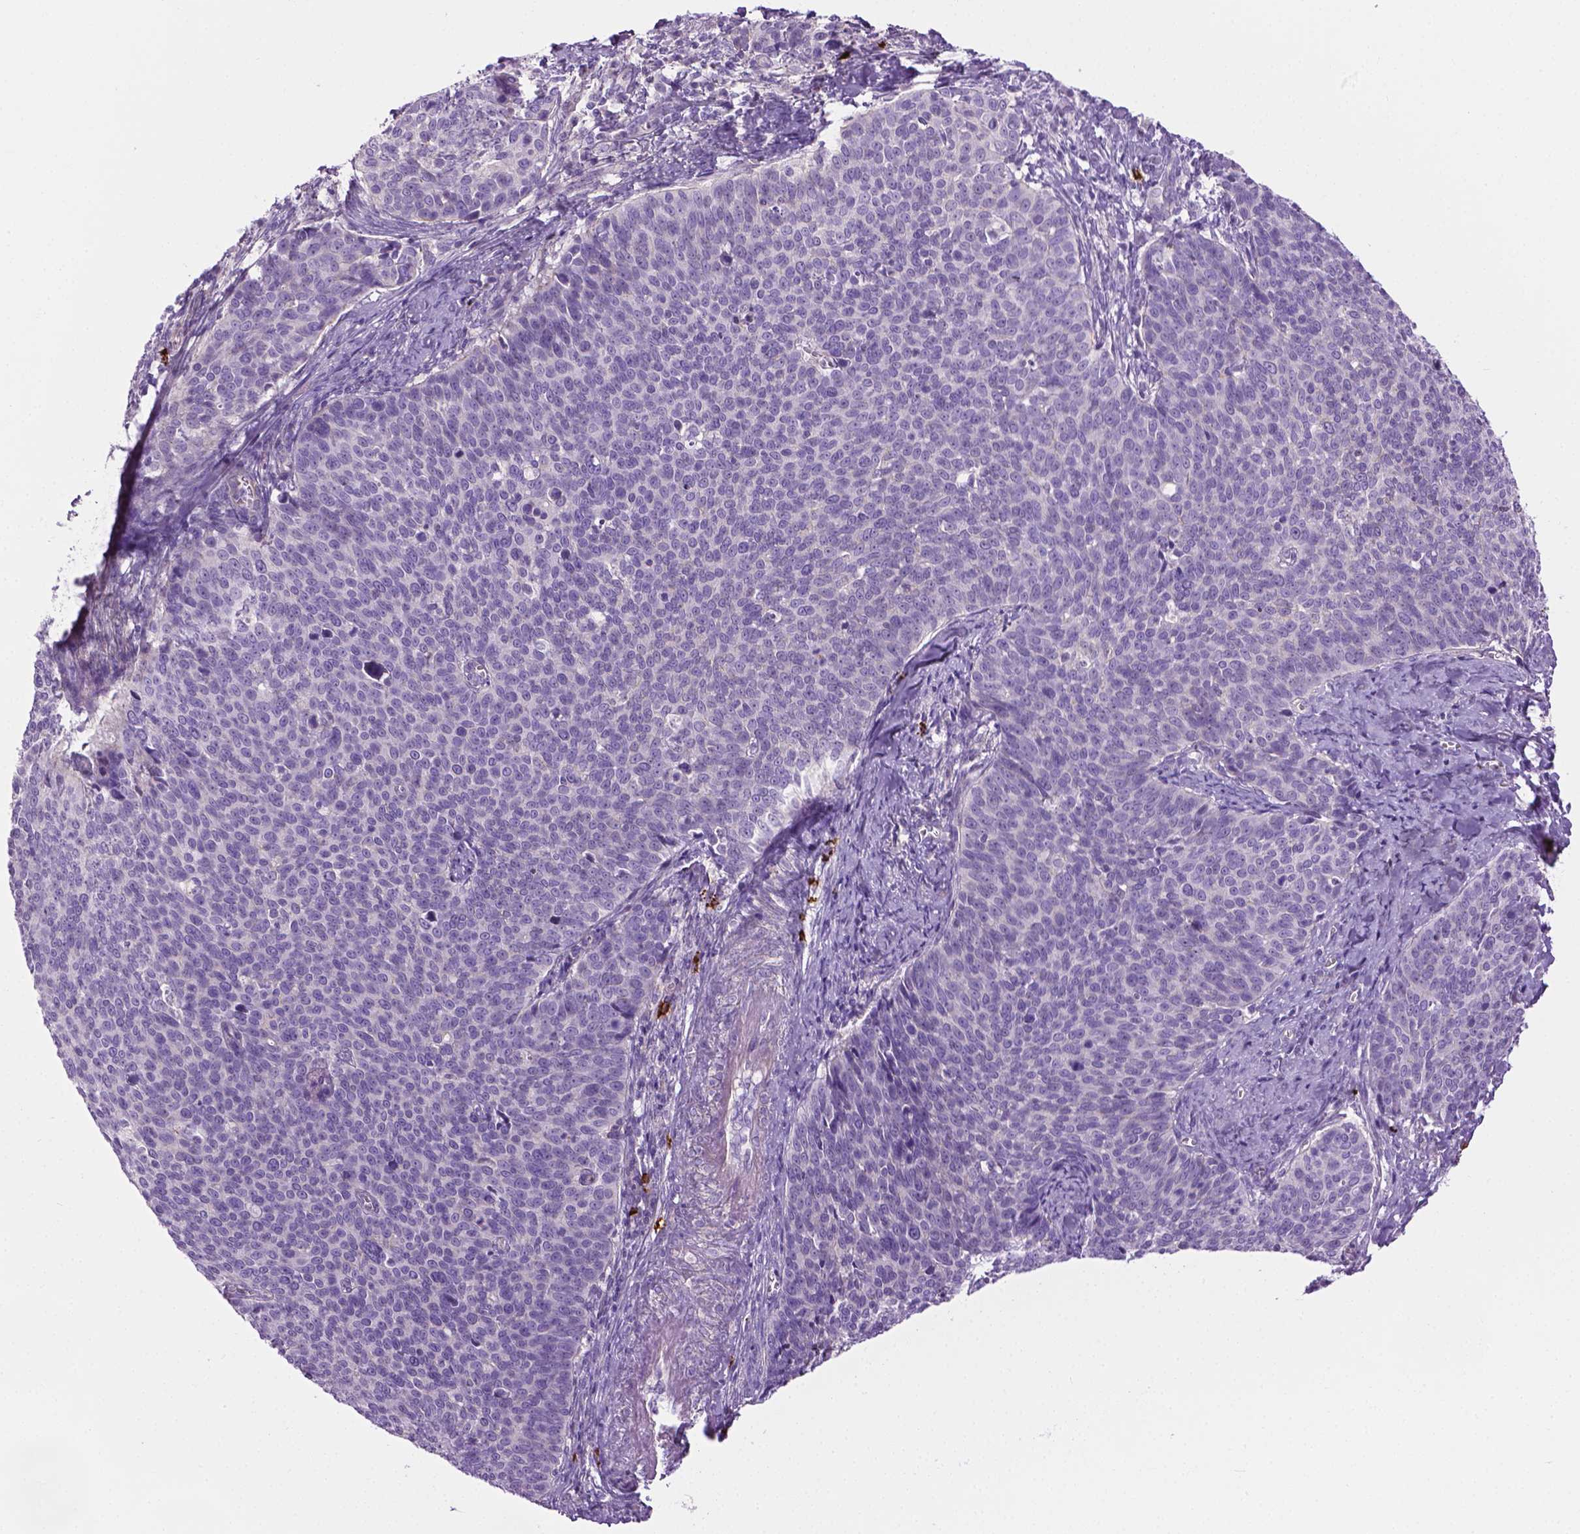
{"staining": {"intensity": "negative", "quantity": "none", "location": "none"}, "tissue": "cervical cancer", "cell_type": "Tumor cells", "image_type": "cancer", "snomed": [{"axis": "morphology", "description": "Normal tissue, NOS"}, {"axis": "morphology", "description": "Squamous cell carcinoma, NOS"}, {"axis": "topography", "description": "Cervix"}], "caption": "Immunohistochemistry of cervical squamous cell carcinoma exhibits no expression in tumor cells.", "gene": "SPECC1L", "patient": {"sex": "female", "age": 39}}